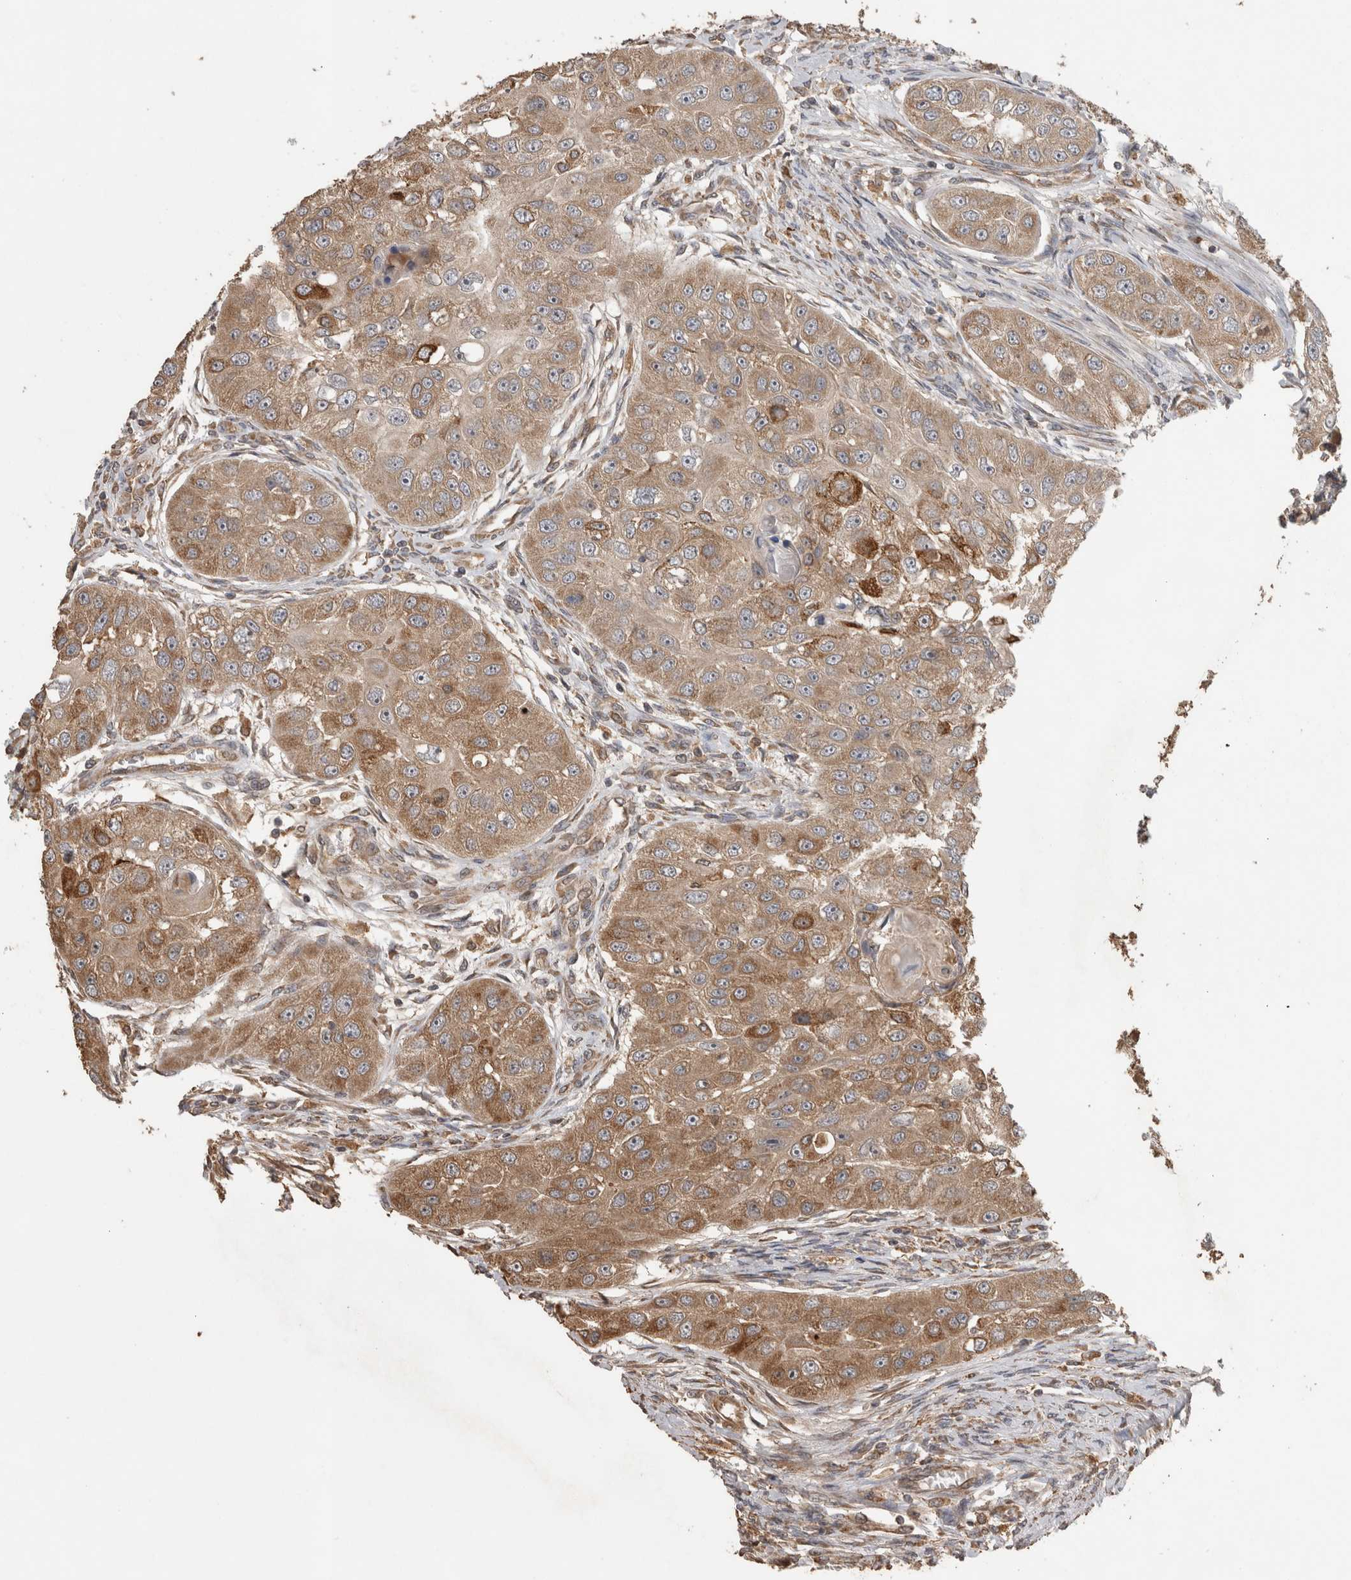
{"staining": {"intensity": "moderate", "quantity": ">75%", "location": "cytoplasmic/membranous"}, "tissue": "head and neck cancer", "cell_type": "Tumor cells", "image_type": "cancer", "snomed": [{"axis": "morphology", "description": "Normal tissue, NOS"}, {"axis": "morphology", "description": "Squamous cell carcinoma, NOS"}, {"axis": "topography", "description": "Skeletal muscle"}, {"axis": "topography", "description": "Head-Neck"}], "caption": "Head and neck cancer (squamous cell carcinoma) tissue exhibits moderate cytoplasmic/membranous staining in approximately >75% of tumor cells, visualized by immunohistochemistry.", "gene": "TBCE", "patient": {"sex": "male", "age": 51}}